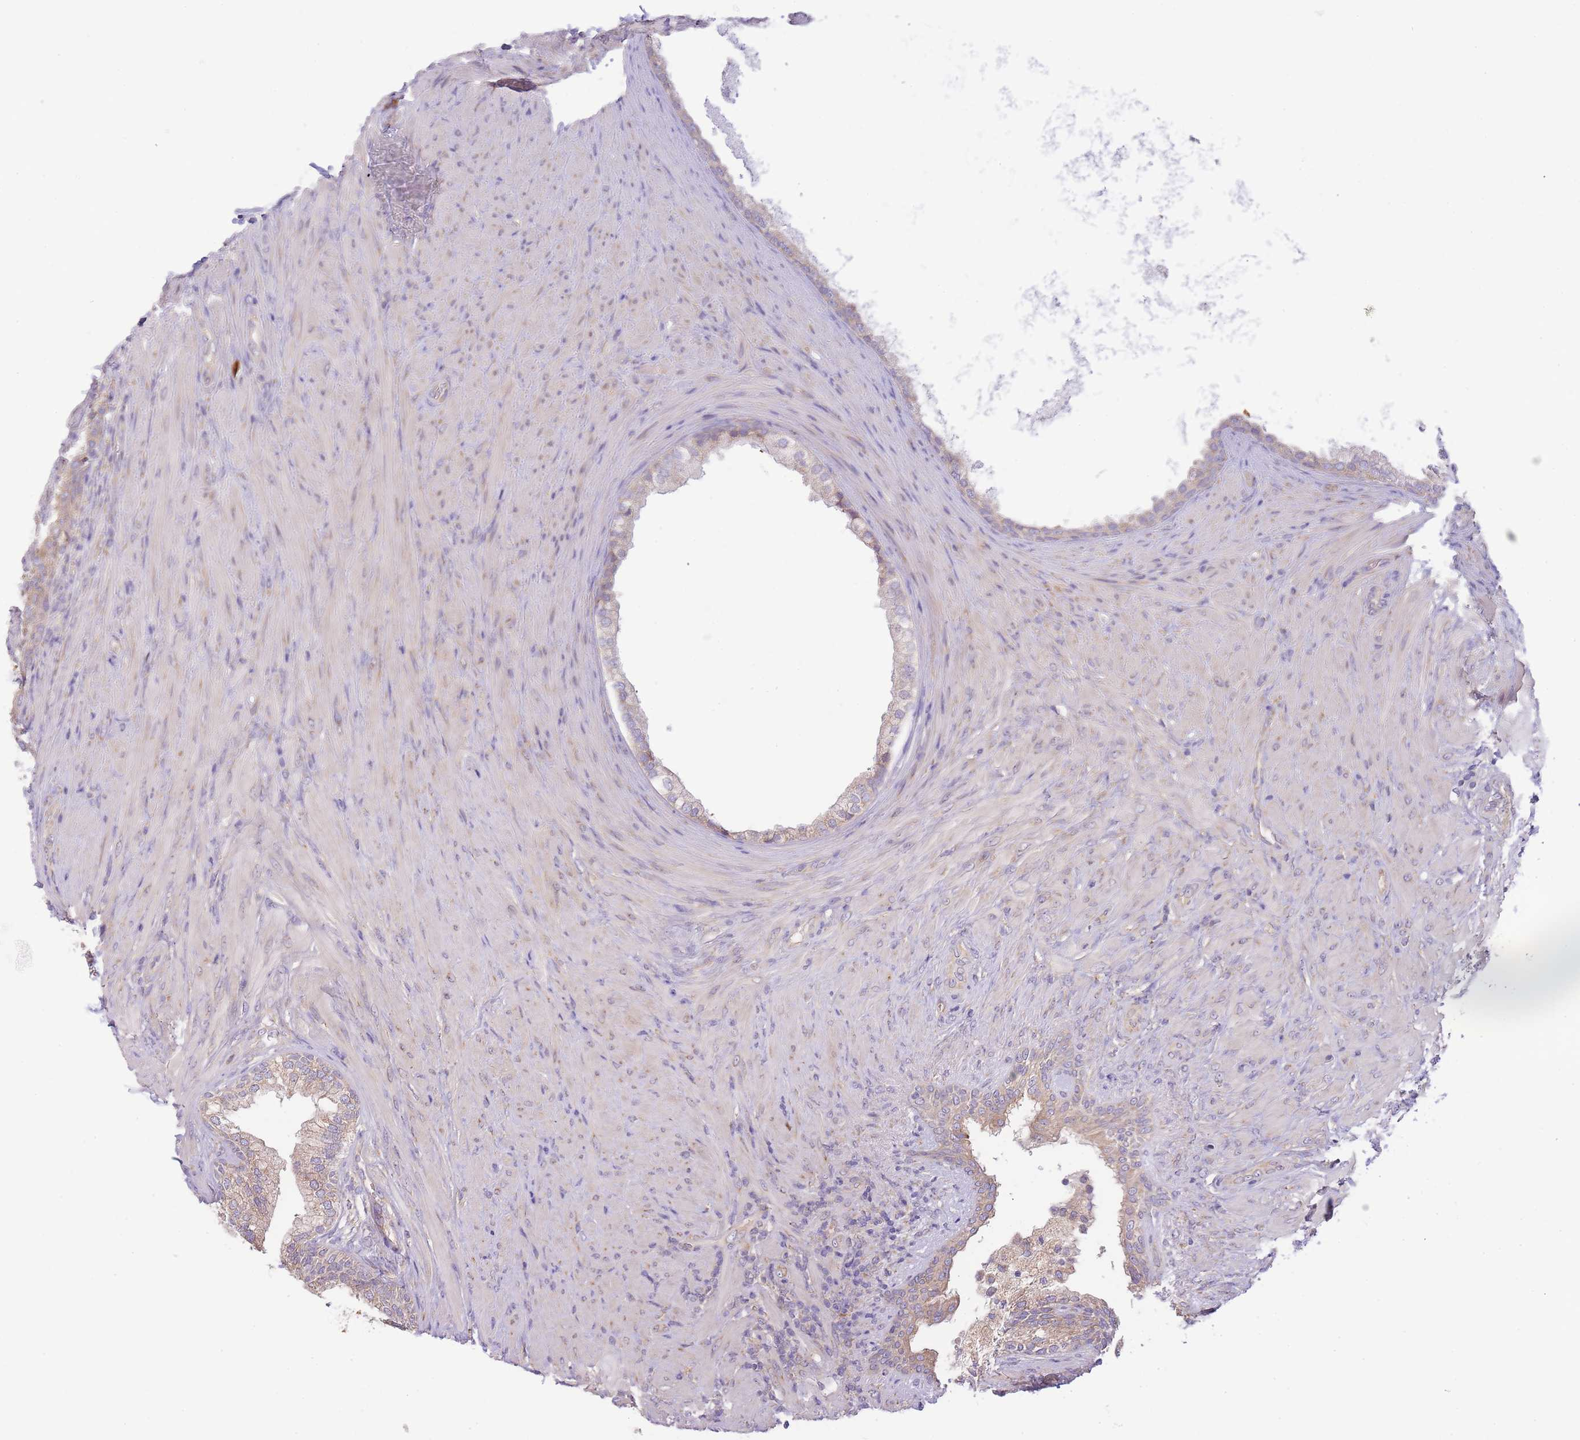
{"staining": {"intensity": "weak", "quantity": ">75%", "location": "cytoplasmic/membranous"}, "tissue": "prostate", "cell_type": "Glandular cells", "image_type": "normal", "snomed": [{"axis": "morphology", "description": "Normal tissue, NOS"}, {"axis": "topography", "description": "Prostate"}], "caption": "Prostate stained with IHC reveals weak cytoplasmic/membranous positivity in about >75% of glandular cells.", "gene": "BEX1", "patient": {"sex": "male", "age": 76}}